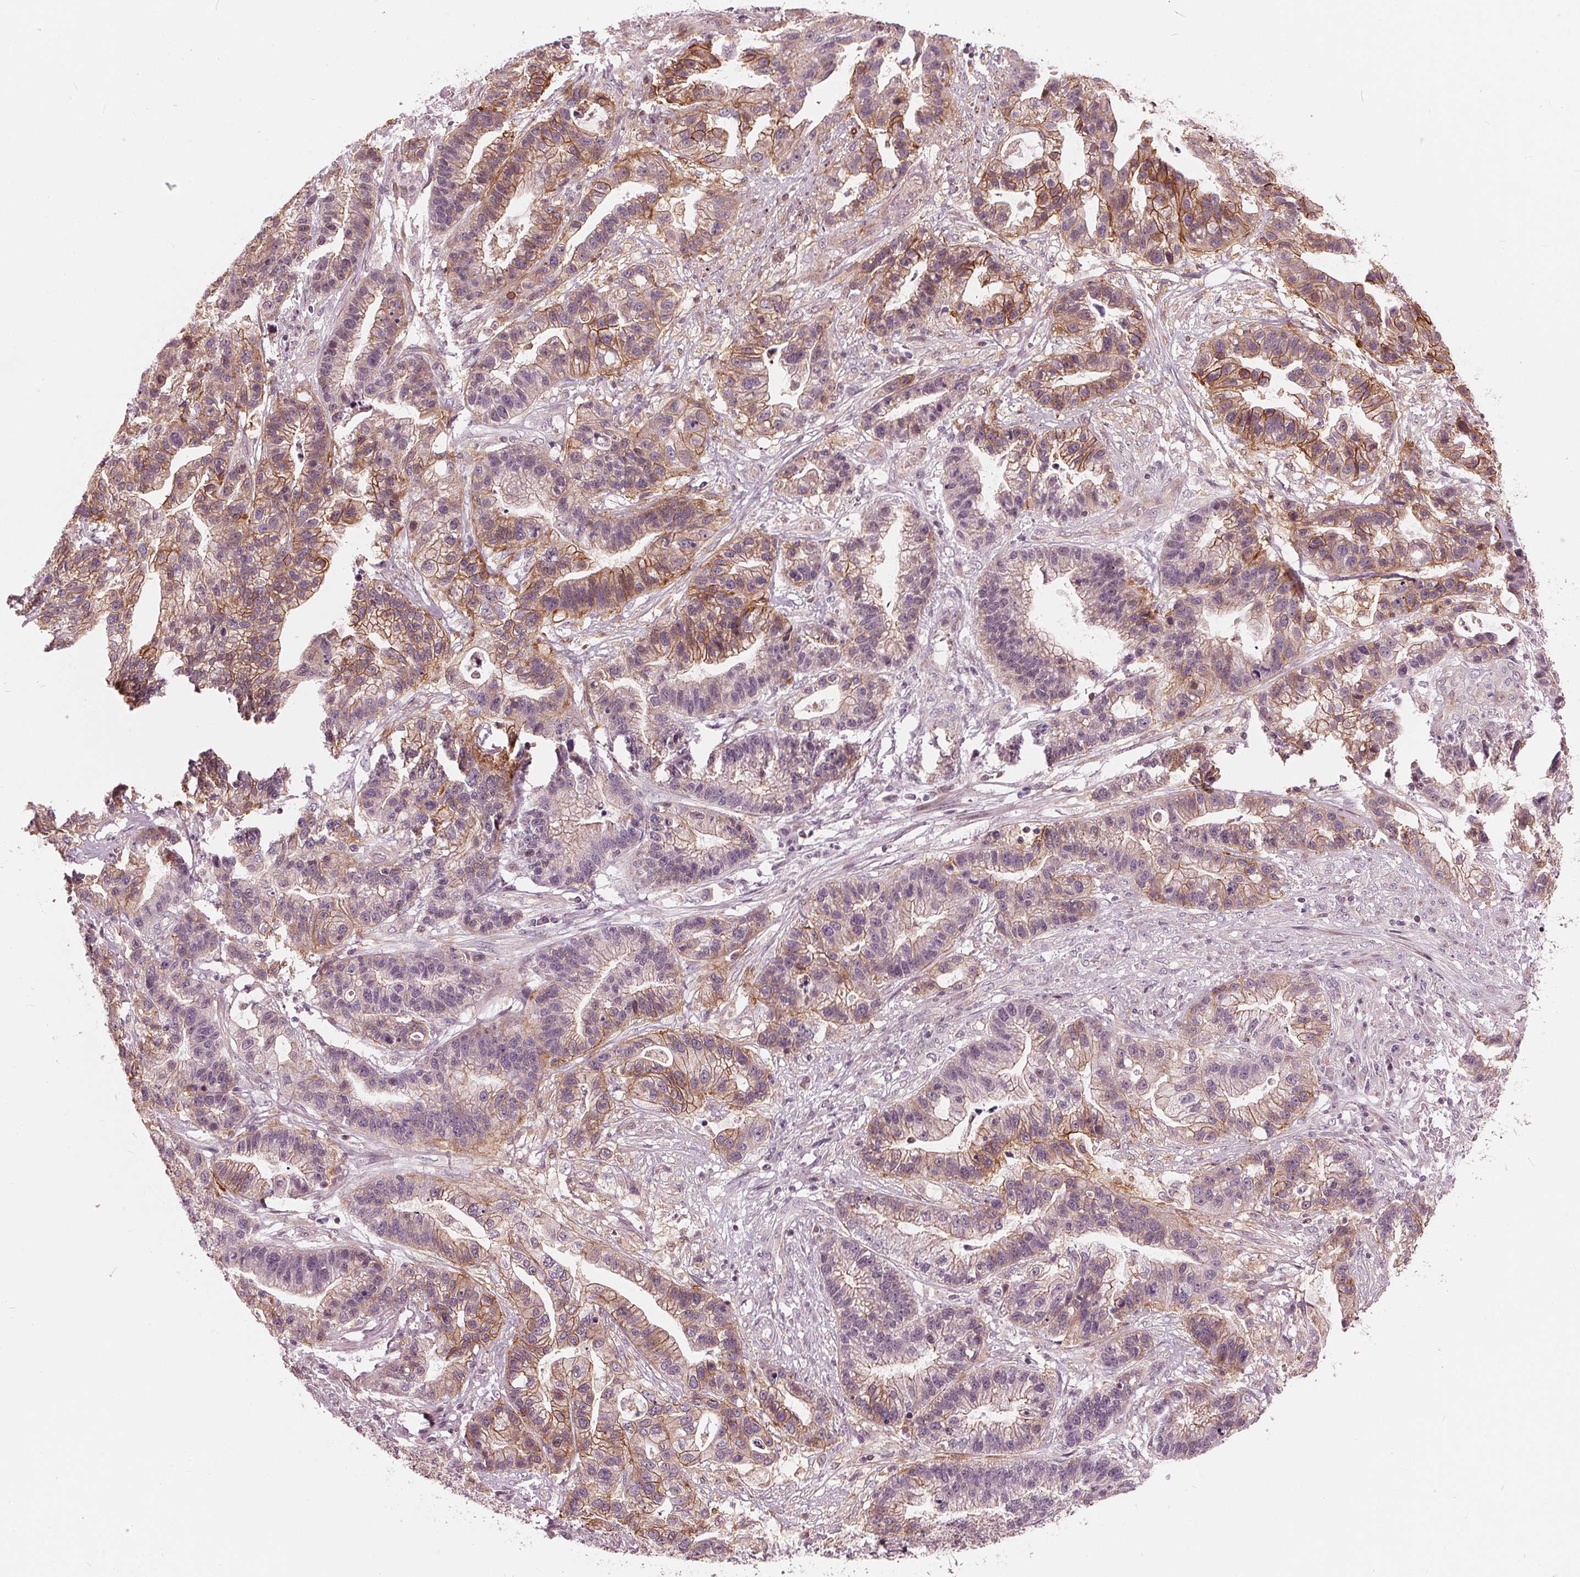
{"staining": {"intensity": "moderate", "quantity": "25%-75%", "location": "cytoplasmic/membranous"}, "tissue": "stomach cancer", "cell_type": "Tumor cells", "image_type": "cancer", "snomed": [{"axis": "morphology", "description": "Adenocarcinoma, NOS"}, {"axis": "topography", "description": "Stomach"}], "caption": "IHC photomicrograph of neoplastic tissue: stomach cancer (adenocarcinoma) stained using IHC reveals medium levels of moderate protein expression localized specifically in the cytoplasmic/membranous of tumor cells, appearing as a cytoplasmic/membranous brown color.", "gene": "TXNIP", "patient": {"sex": "male", "age": 83}}